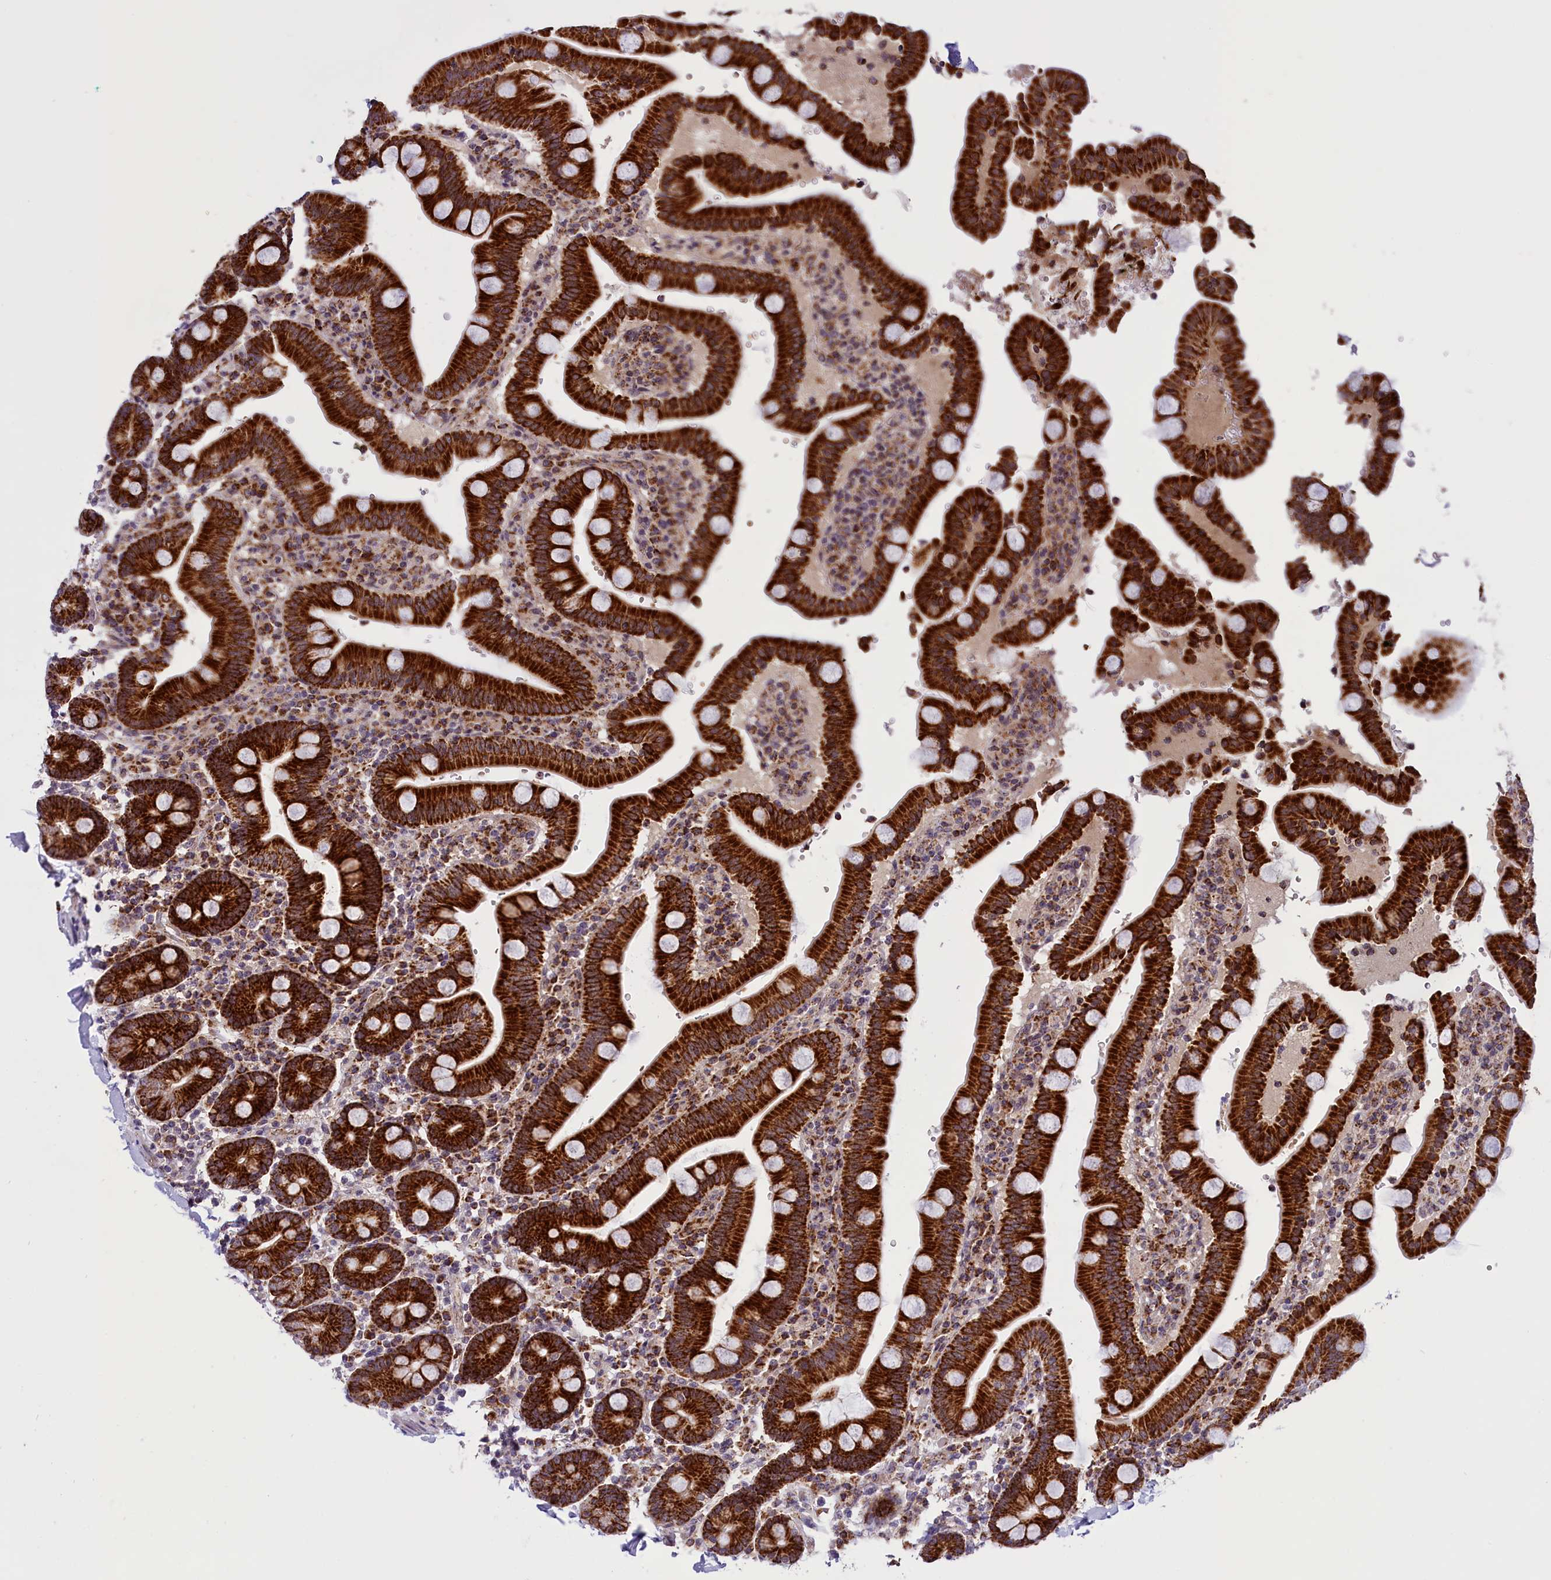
{"staining": {"intensity": "strong", "quantity": ">75%", "location": "cytoplasmic/membranous"}, "tissue": "duodenum", "cell_type": "Glandular cells", "image_type": "normal", "snomed": [{"axis": "morphology", "description": "Normal tissue, NOS"}, {"axis": "topography", "description": "Small intestine, NOS"}], "caption": "Strong cytoplasmic/membranous protein staining is identified in approximately >75% of glandular cells in duodenum. Ihc stains the protein in brown and the nuclei are stained blue.", "gene": "NDUFS5", "patient": {"sex": "female", "age": 71}}